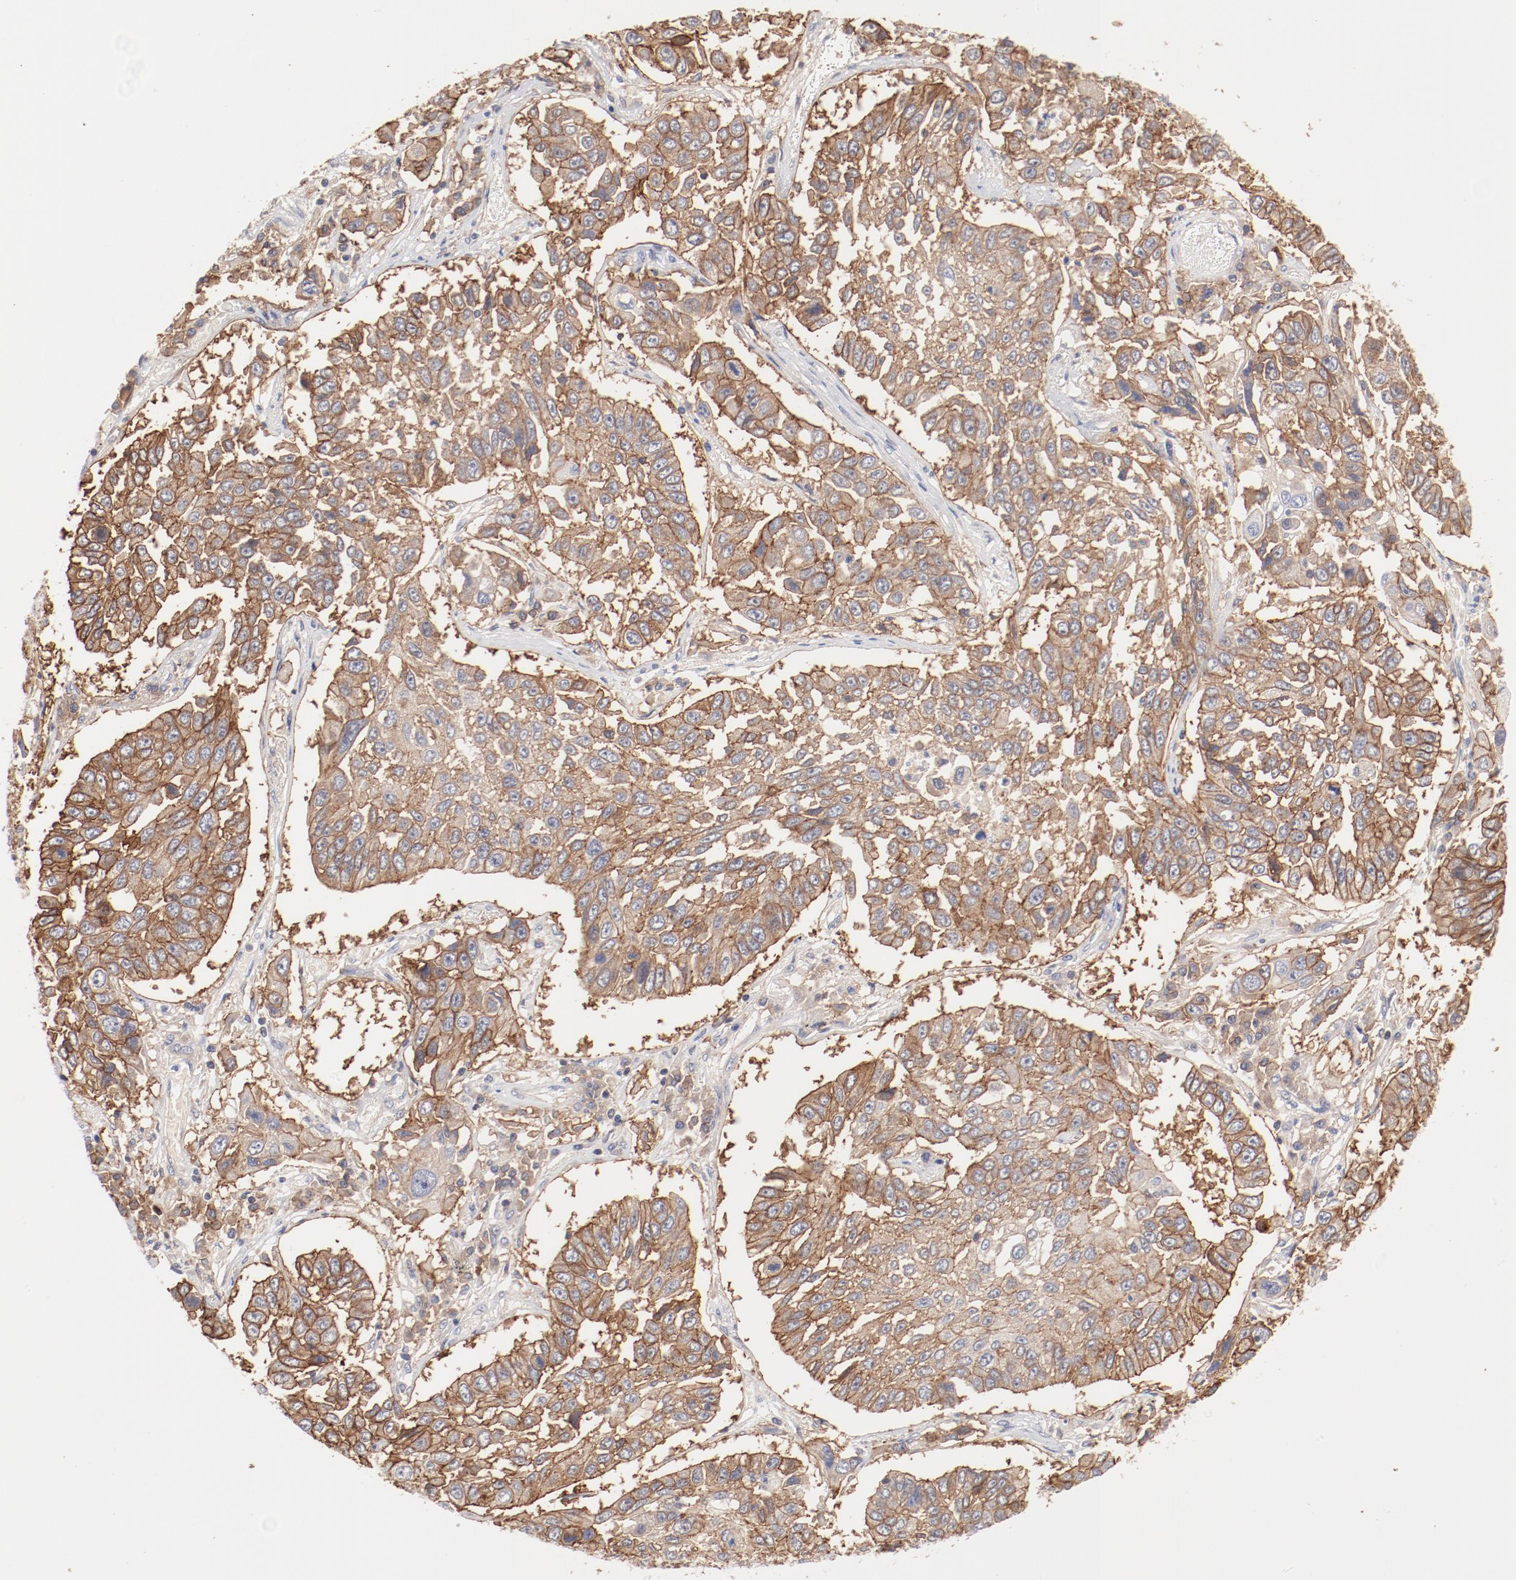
{"staining": {"intensity": "moderate", "quantity": ">75%", "location": "cytoplasmic/membranous"}, "tissue": "lung cancer", "cell_type": "Tumor cells", "image_type": "cancer", "snomed": [{"axis": "morphology", "description": "Squamous cell carcinoma, NOS"}, {"axis": "topography", "description": "Lung"}], "caption": "Approximately >75% of tumor cells in lung cancer show moderate cytoplasmic/membranous protein positivity as visualized by brown immunohistochemical staining.", "gene": "SETD3", "patient": {"sex": "male", "age": 71}}